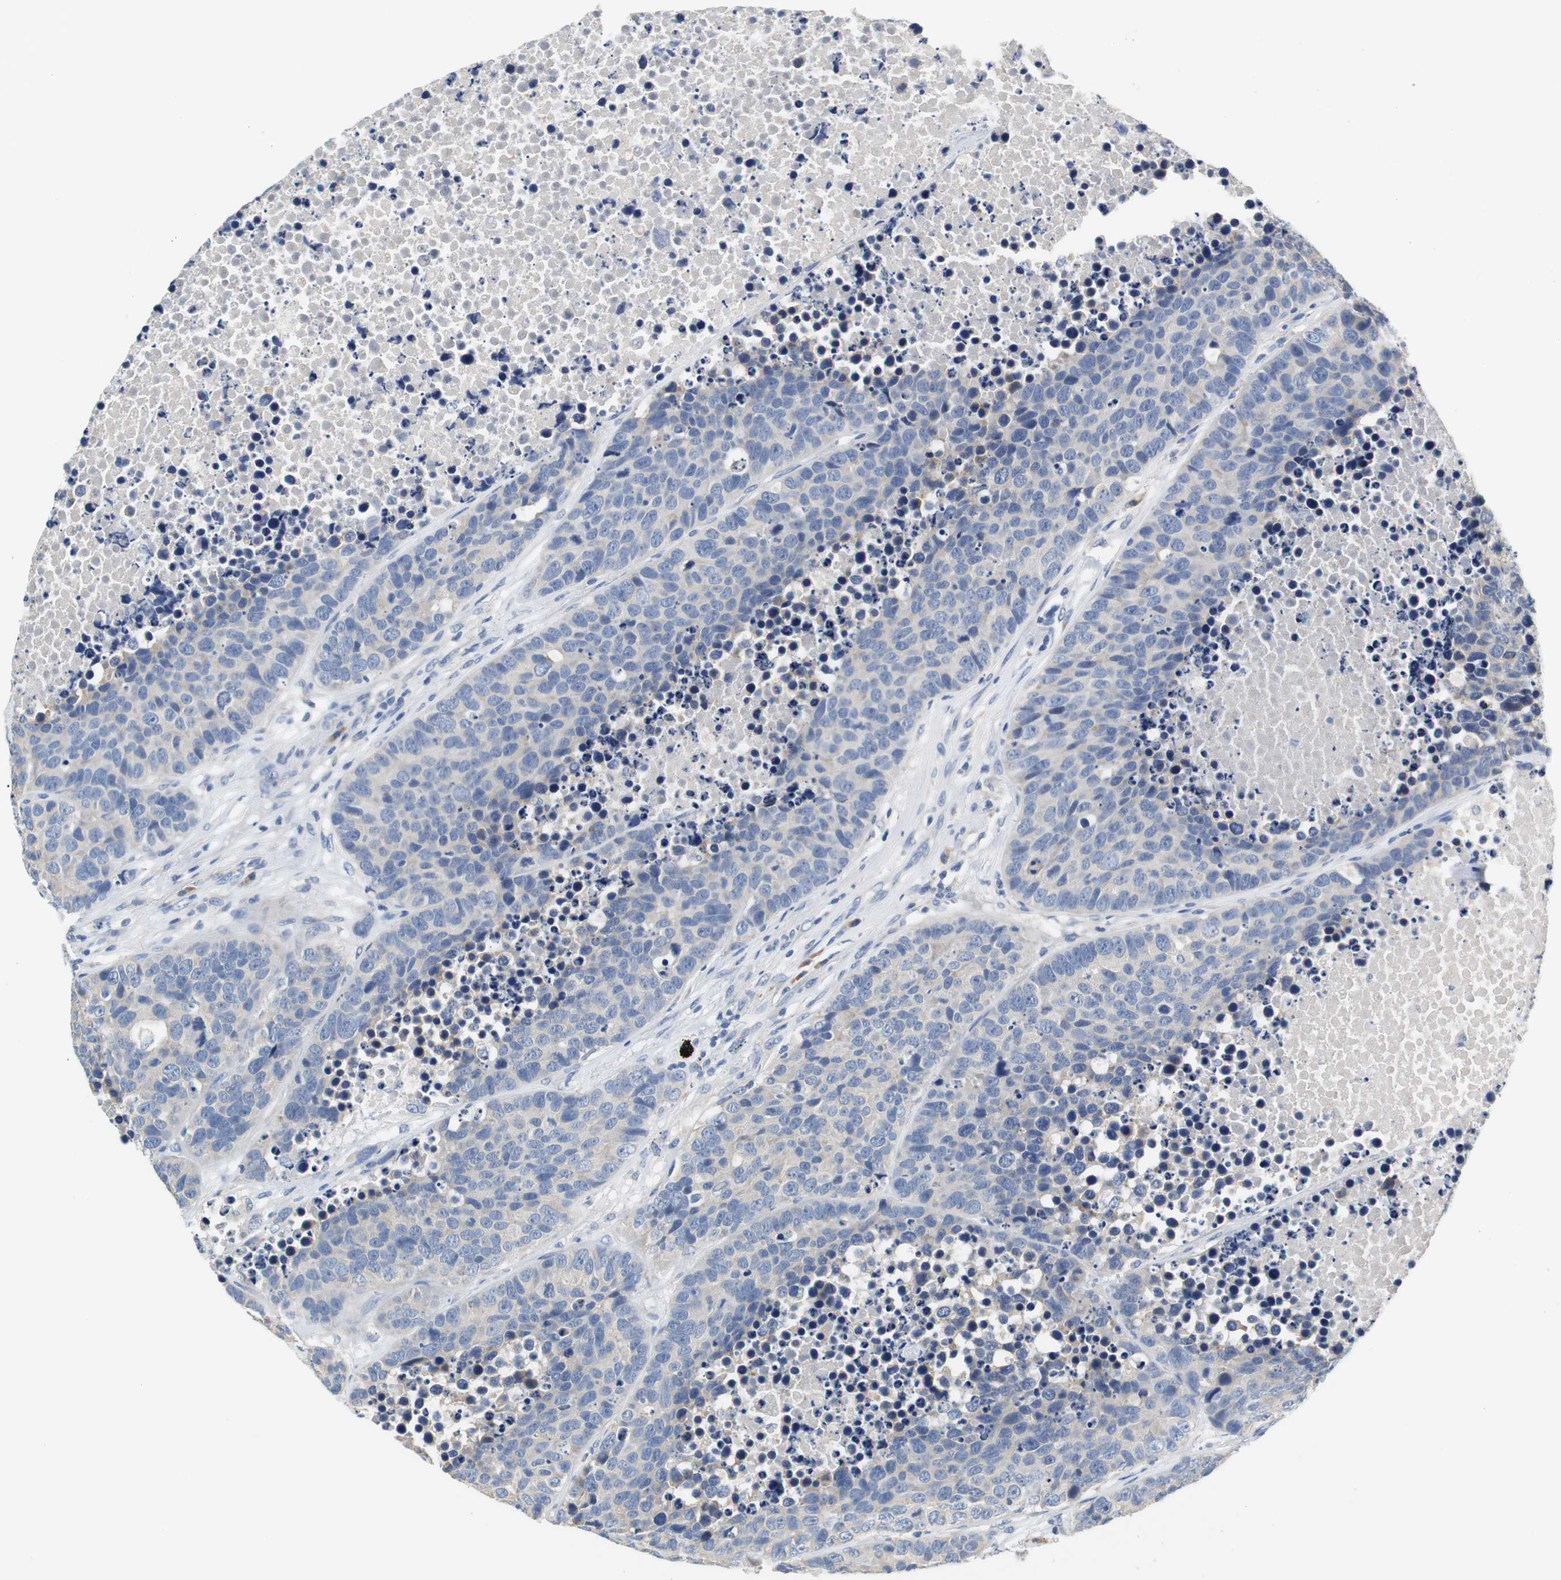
{"staining": {"intensity": "negative", "quantity": "none", "location": "none"}, "tissue": "carcinoid", "cell_type": "Tumor cells", "image_type": "cancer", "snomed": [{"axis": "morphology", "description": "Carcinoid, malignant, NOS"}, {"axis": "topography", "description": "Lung"}], "caption": "High magnification brightfield microscopy of malignant carcinoid stained with DAB (3,3'-diaminobenzidine) (brown) and counterstained with hematoxylin (blue): tumor cells show no significant staining.", "gene": "PCK1", "patient": {"sex": "male", "age": 60}}